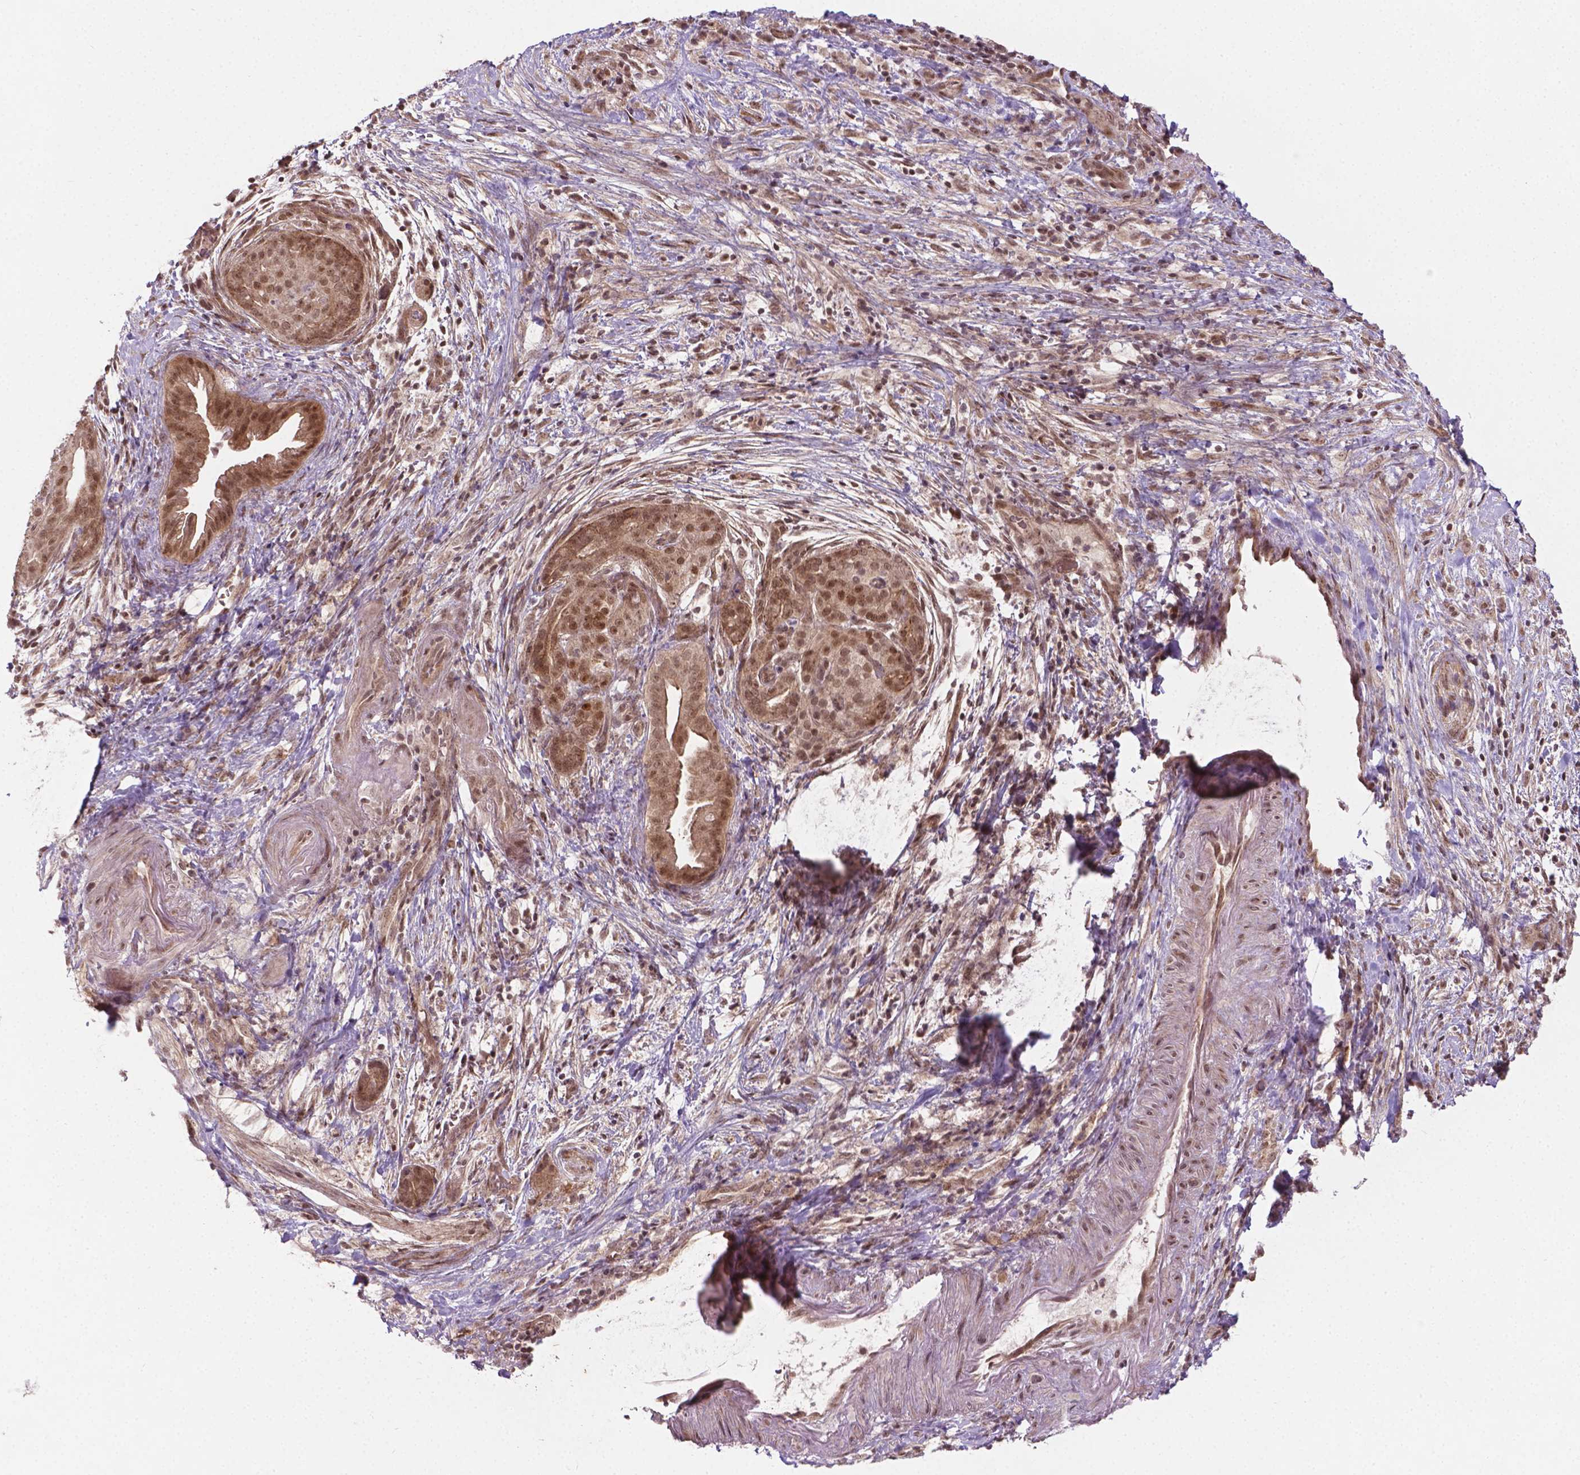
{"staining": {"intensity": "moderate", "quantity": ">75%", "location": "nuclear"}, "tissue": "pancreatic cancer", "cell_type": "Tumor cells", "image_type": "cancer", "snomed": [{"axis": "morphology", "description": "Adenocarcinoma, NOS"}, {"axis": "topography", "description": "Pancreas"}], "caption": "Human pancreatic adenocarcinoma stained for a protein (brown) demonstrates moderate nuclear positive positivity in approximately >75% of tumor cells.", "gene": "ANKRD54", "patient": {"sex": "male", "age": 44}}